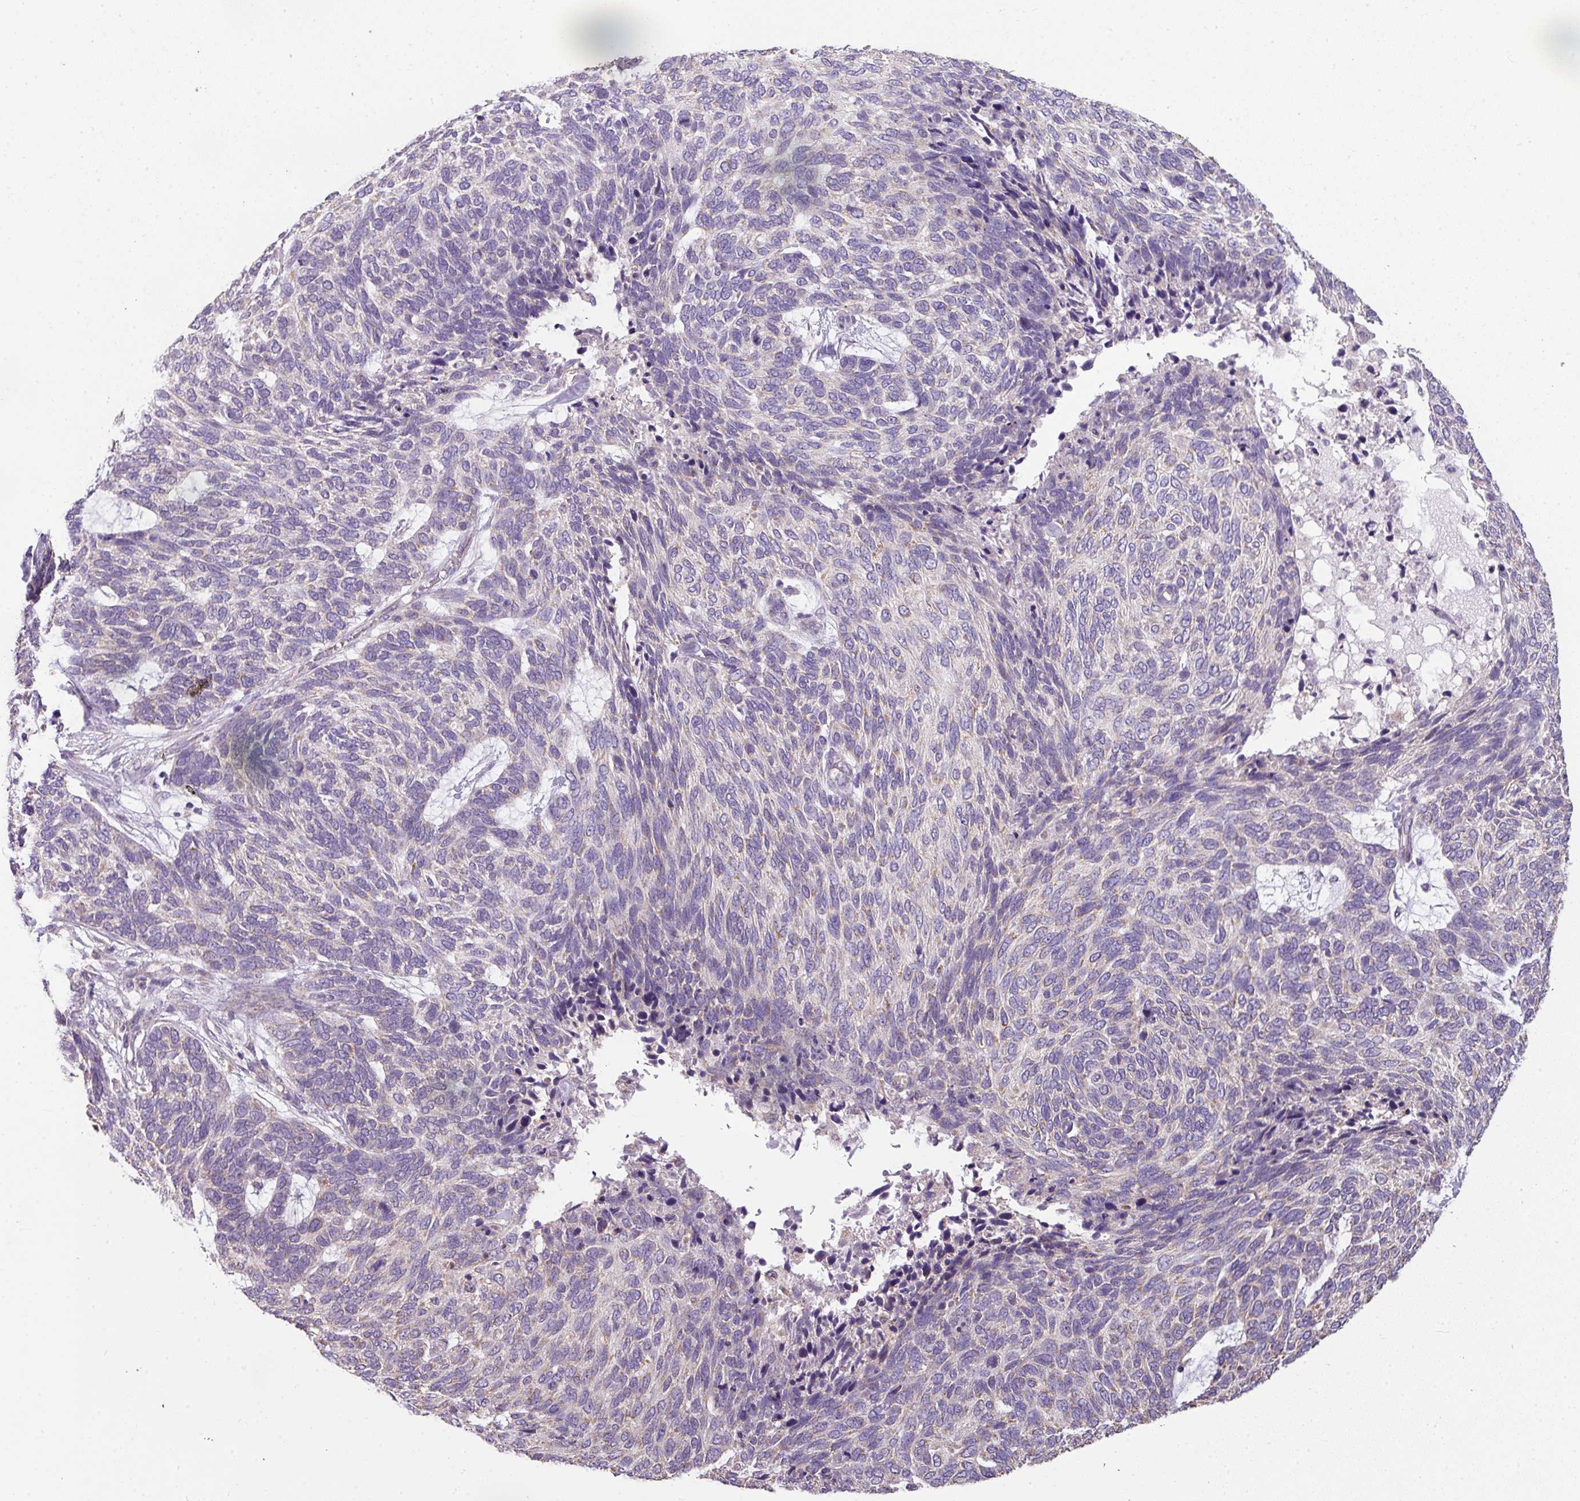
{"staining": {"intensity": "negative", "quantity": "none", "location": "none"}, "tissue": "skin cancer", "cell_type": "Tumor cells", "image_type": "cancer", "snomed": [{"axis": "morphology", "description": "Basal cell carcinoma"}, {"axis": "topography", "description": "Skin"}], "caption": "This is a photomicrograph of immunohistochemistry staining of basal cell carcinoma (skin), which shows no expression in tumor cells. (Immunohistochemistry (ihc), brightfield microscopy, high magnification).", "gene": "PALS2", "patient": {"sex": "female", "age": 65}}